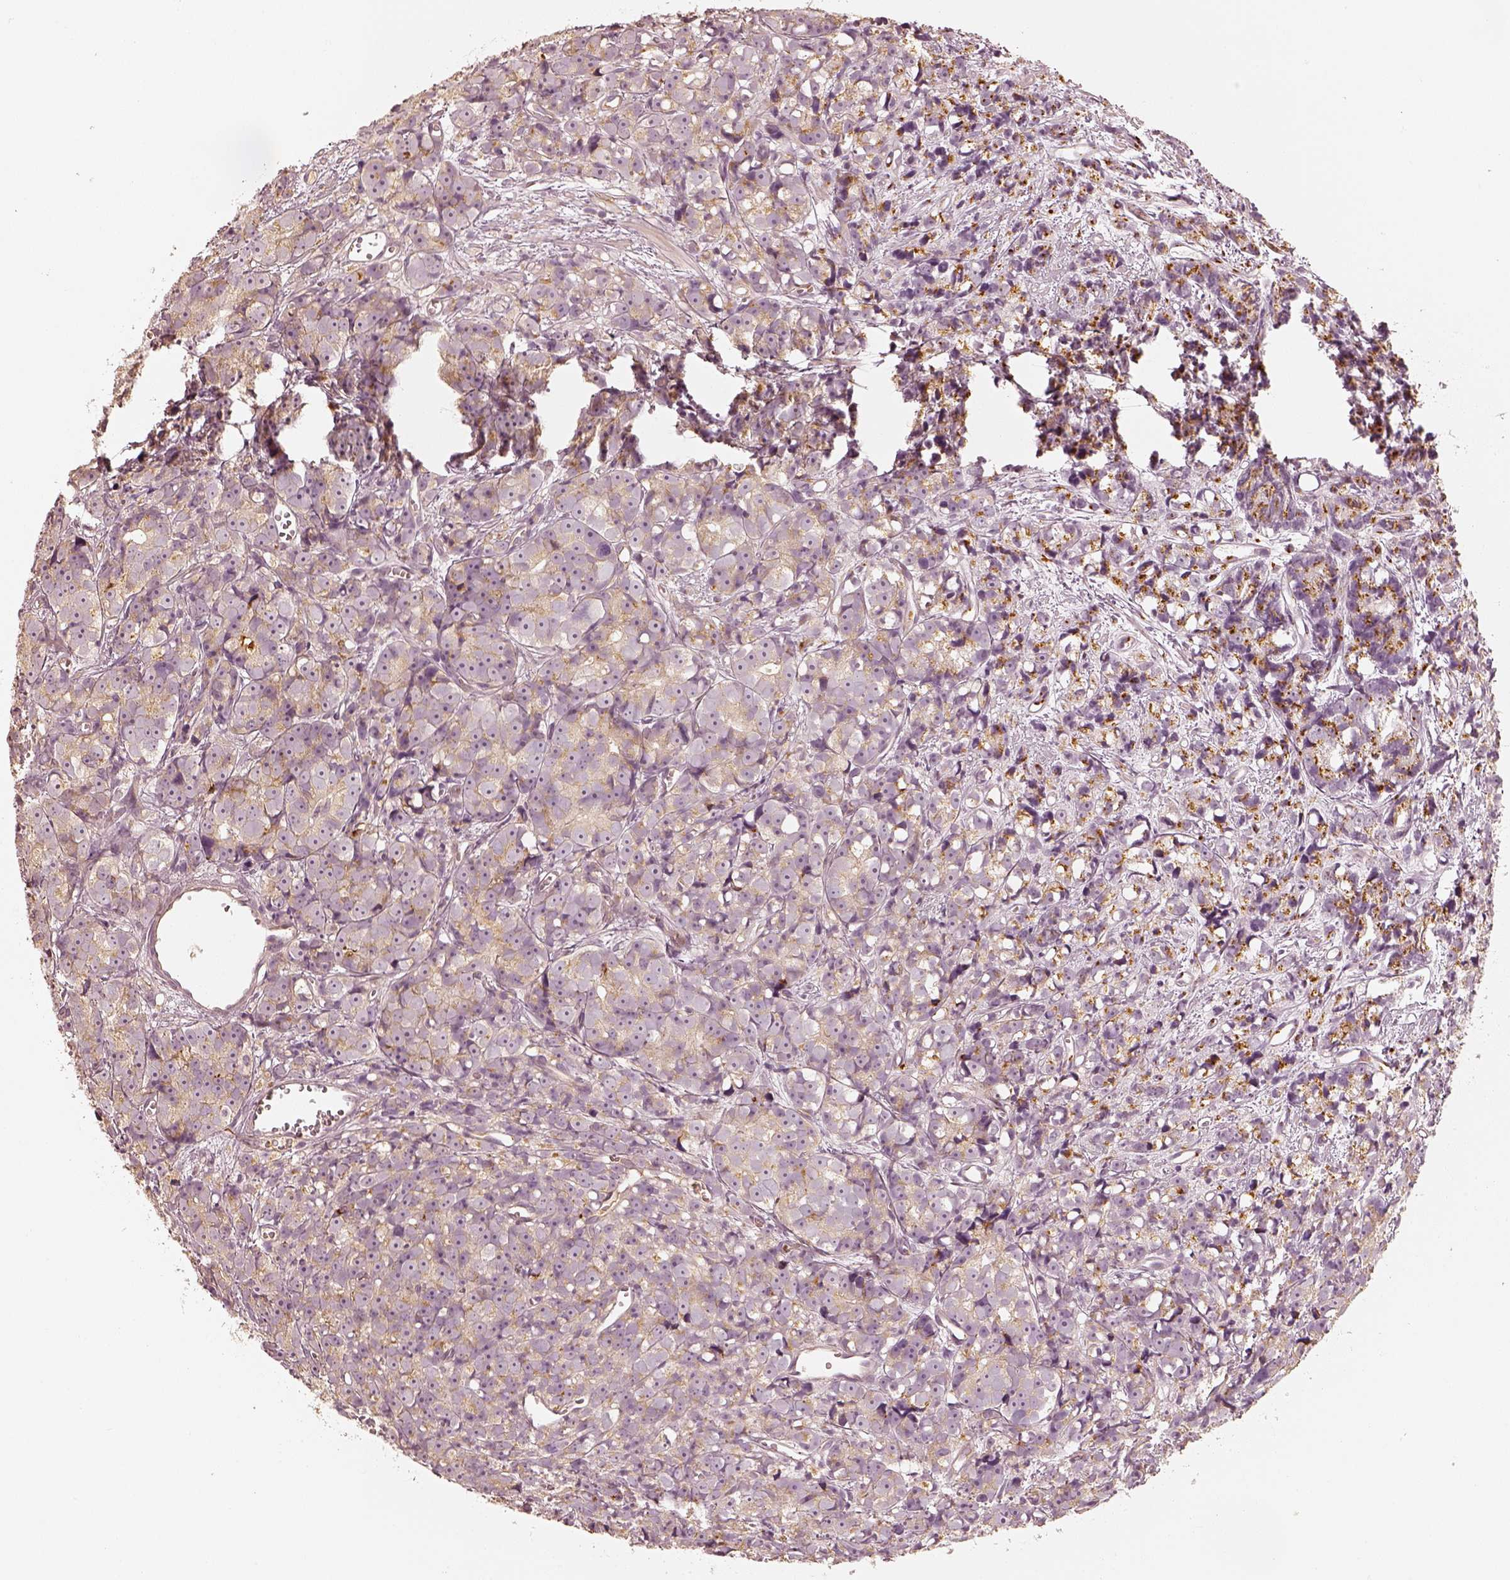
{"staining": {"intensity": "weak", "quantity": ">75%", "location": "cytoplasmic/membranous"}, "tissue": "prostate cancer", "cell_type": "Tumor cells", "image_type": "cancer", "snomed": [{"axis": "morphology", "description": "Adenocarcinoma, High grade"}, {"axis": "topography", "description": "Prostate"}], "caption": "DAB (3,3'-diaminobenzidine) immunohistochemical staining of adenocarcinoma (high-grade) (prostate) demonstrates weak cytoplasmic/membranous protein expression in about >75% of tumor cells.", "gene": "GORASP2", "patient": {"sex": "male", "age": 77}}